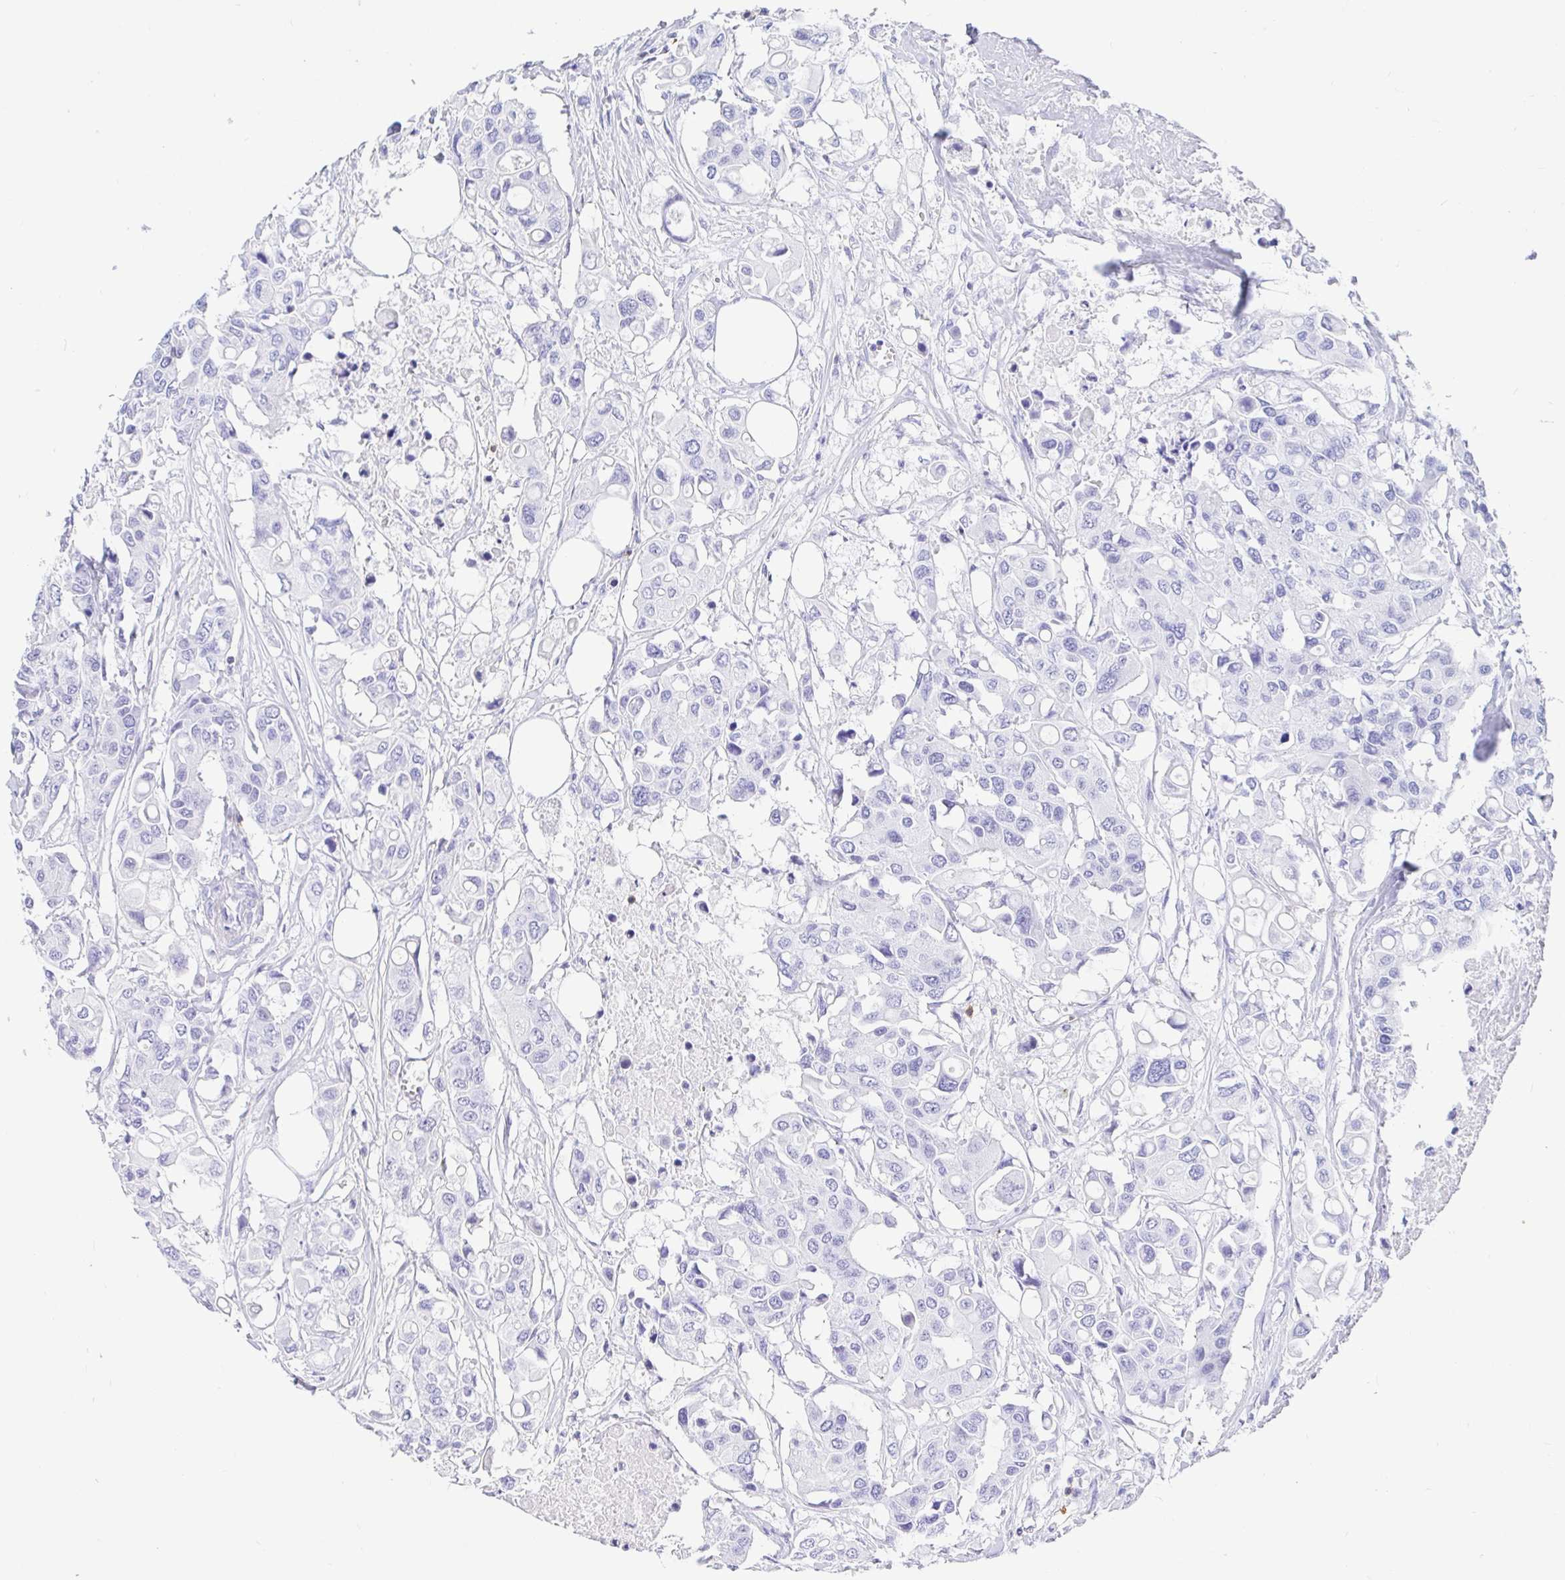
{"staining": {"intensity": "negative", "quantity": "none", "location": "none"}, "tissue": "colorectal cancer", "cell_type": "Tumor cells", "image_type": "cancer", "snomed": [{"axis": "morphology", "description": "Adenocarcinoma, NOS"}, {"axis": "topography", "description": "Colon"}], "caption": "This is an immunohistochemistry image of colorectal cancer (adenocarcinoma). There is no positivity in tumor cells.", "gene": "CD5", "patient": {"sex": "male", "age": 77}}